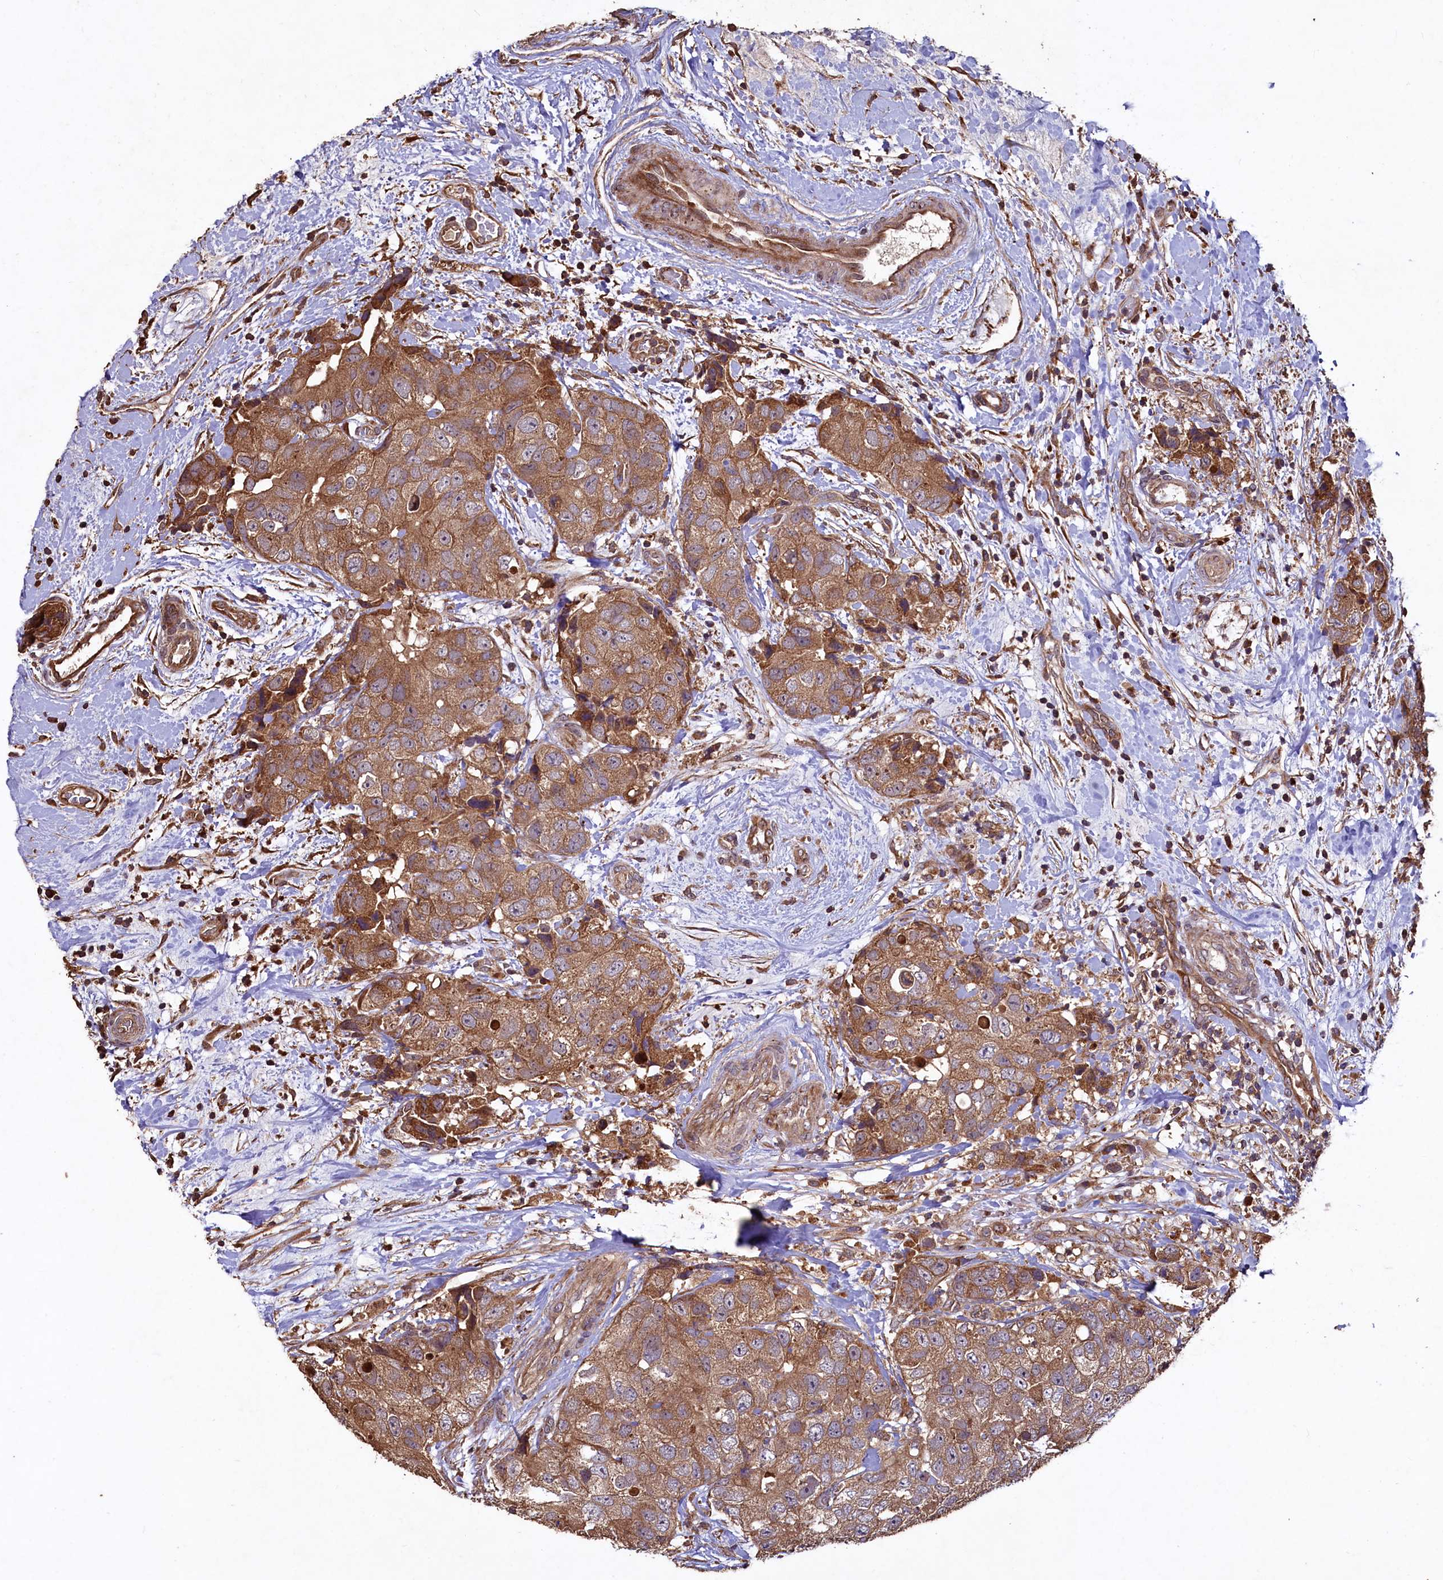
{"staining": {"intensity": "moderate", "quantity": ">75%", "location": "cytoplasmic/membranous"}, "tissue": "breast cancer", "cell_type": "Tumor cells", "image_type": "cancer", "snomed": [{"axis": "morphology", "description": "Duct carcinoma"}, {"axis": "topography", "description": "Breast"}], "caption": "A photomicrograph showing moderate cytoplasmic/membranous expression in approximately >75% of tumor cells in breast cancer, as visualized by brown immunohistochemical staining.", "gene": "TMEM98", "patient": {"sex": "female", "age": 62}}